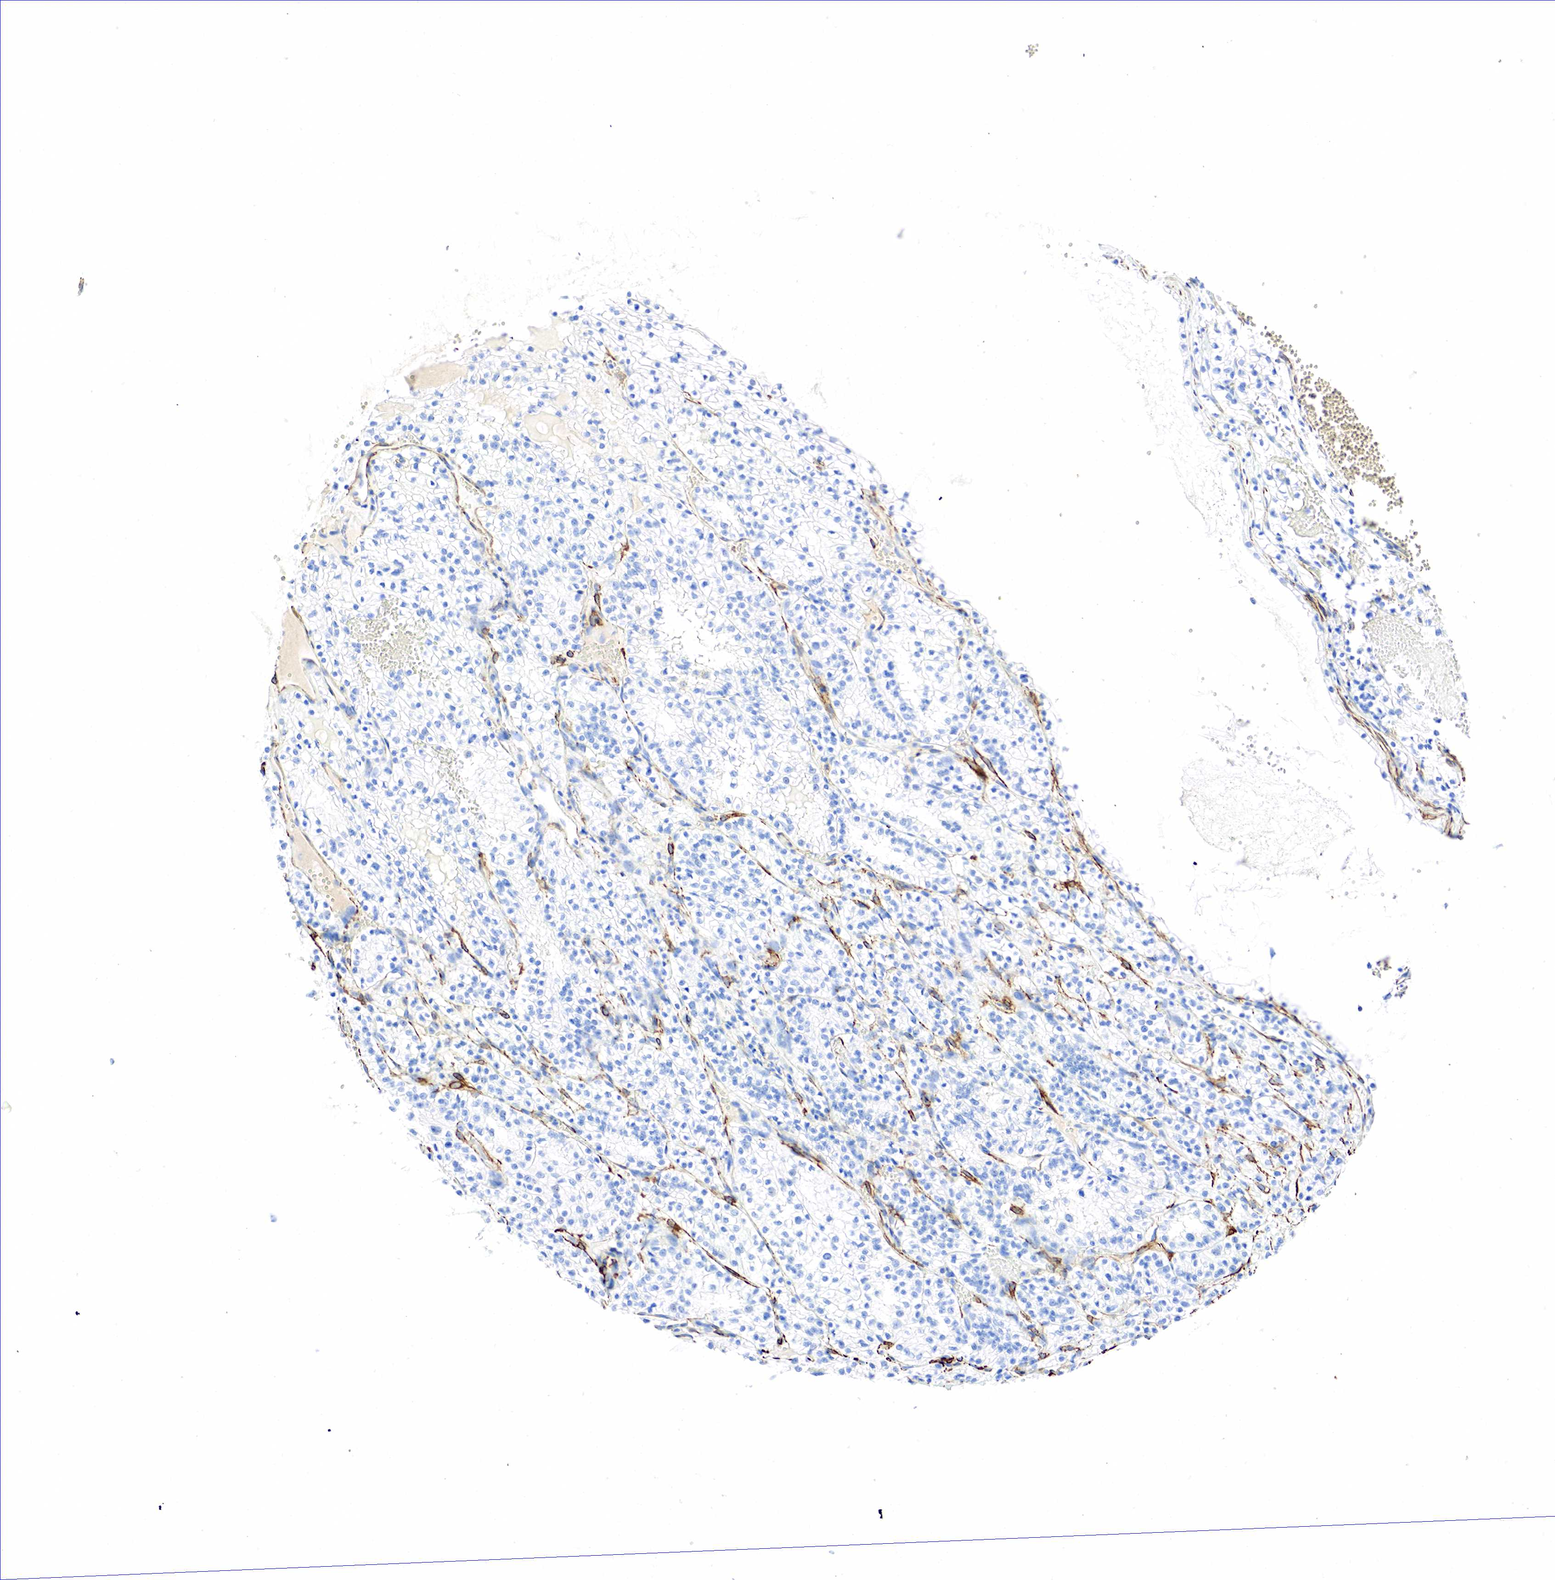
{"staining": {"intensity": "negative", "quantity": "none", "location": "none"}, "tissue": "renal cancer", "cell_type": "Tumor cells", "image_type": "cancer", "snomed": [{"axis": "morphology", "description": "Adenocarcinoma, NOS"}, {"axis": "topography", "description": "Kidney"}], "caption": "An immunohistochemistry photomicrograph of renal cancer (adenocarcinoma) is shown. There is no staining in tumor cells of renal cancer (adenocarcinoma). (Brightfield microscopy of DAB immunohistochemistry (IHC) at high magnification).", "gene": "ACTA1", "patient": {"sex": "male", "age": 61}}